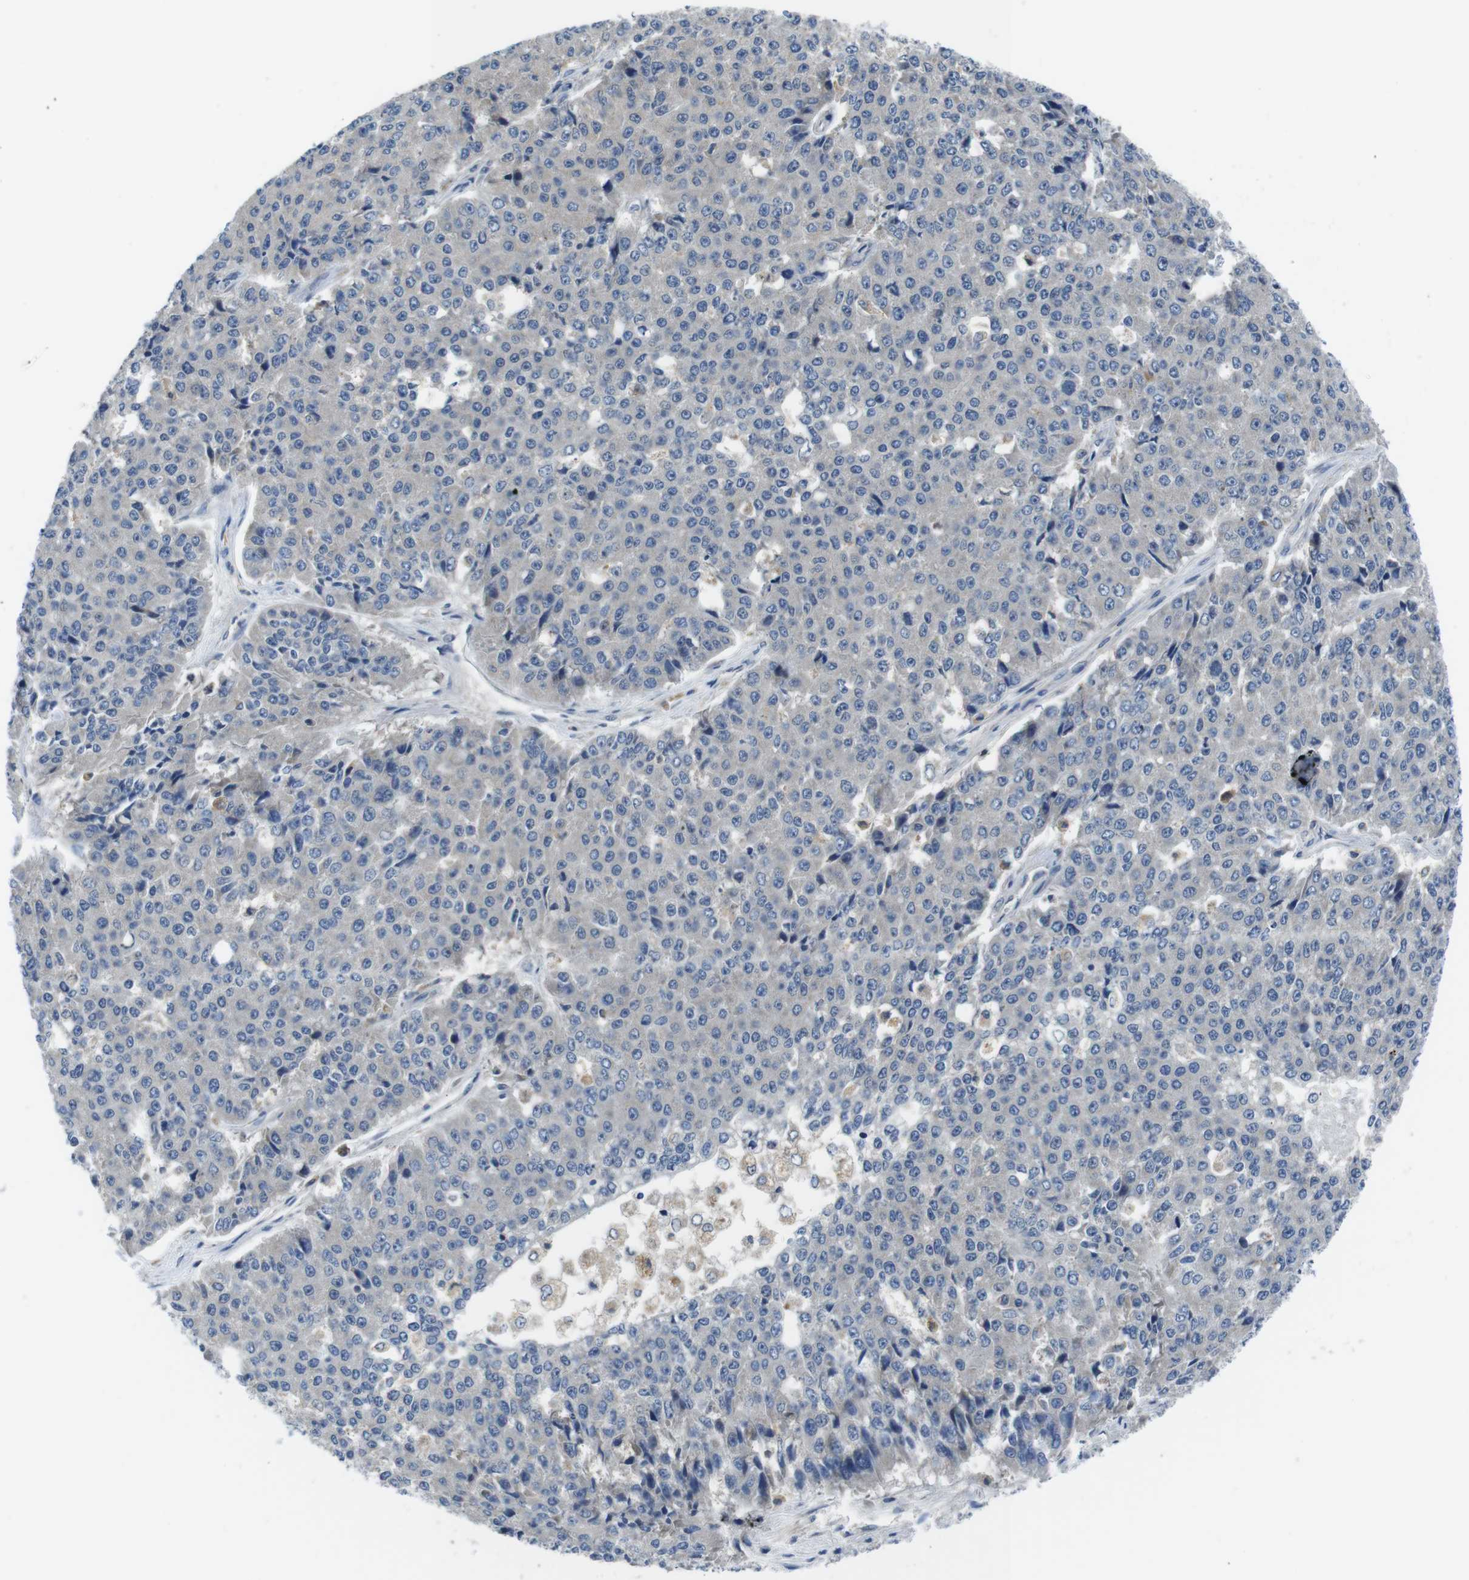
{"staining": {"intensity": "negative", "quantity": "none", "location": "none"}, "tissue": "pancreatic cancer", "cell_type": "Tumor cells", "image_type": "cancer", "snomed": [{"axis": "morphology", "description": "Adenocarcinoma, NOS"}, {"axis": "topography", "description": "Pancreas"}], "caption": "DAB immunohistochemical staining of human adenocarcinoma (pancreatic) exhibits no significant expression in tumor cells.", "gene": "PIK3CD", "patient": {"sex": "male", "age": 50}}